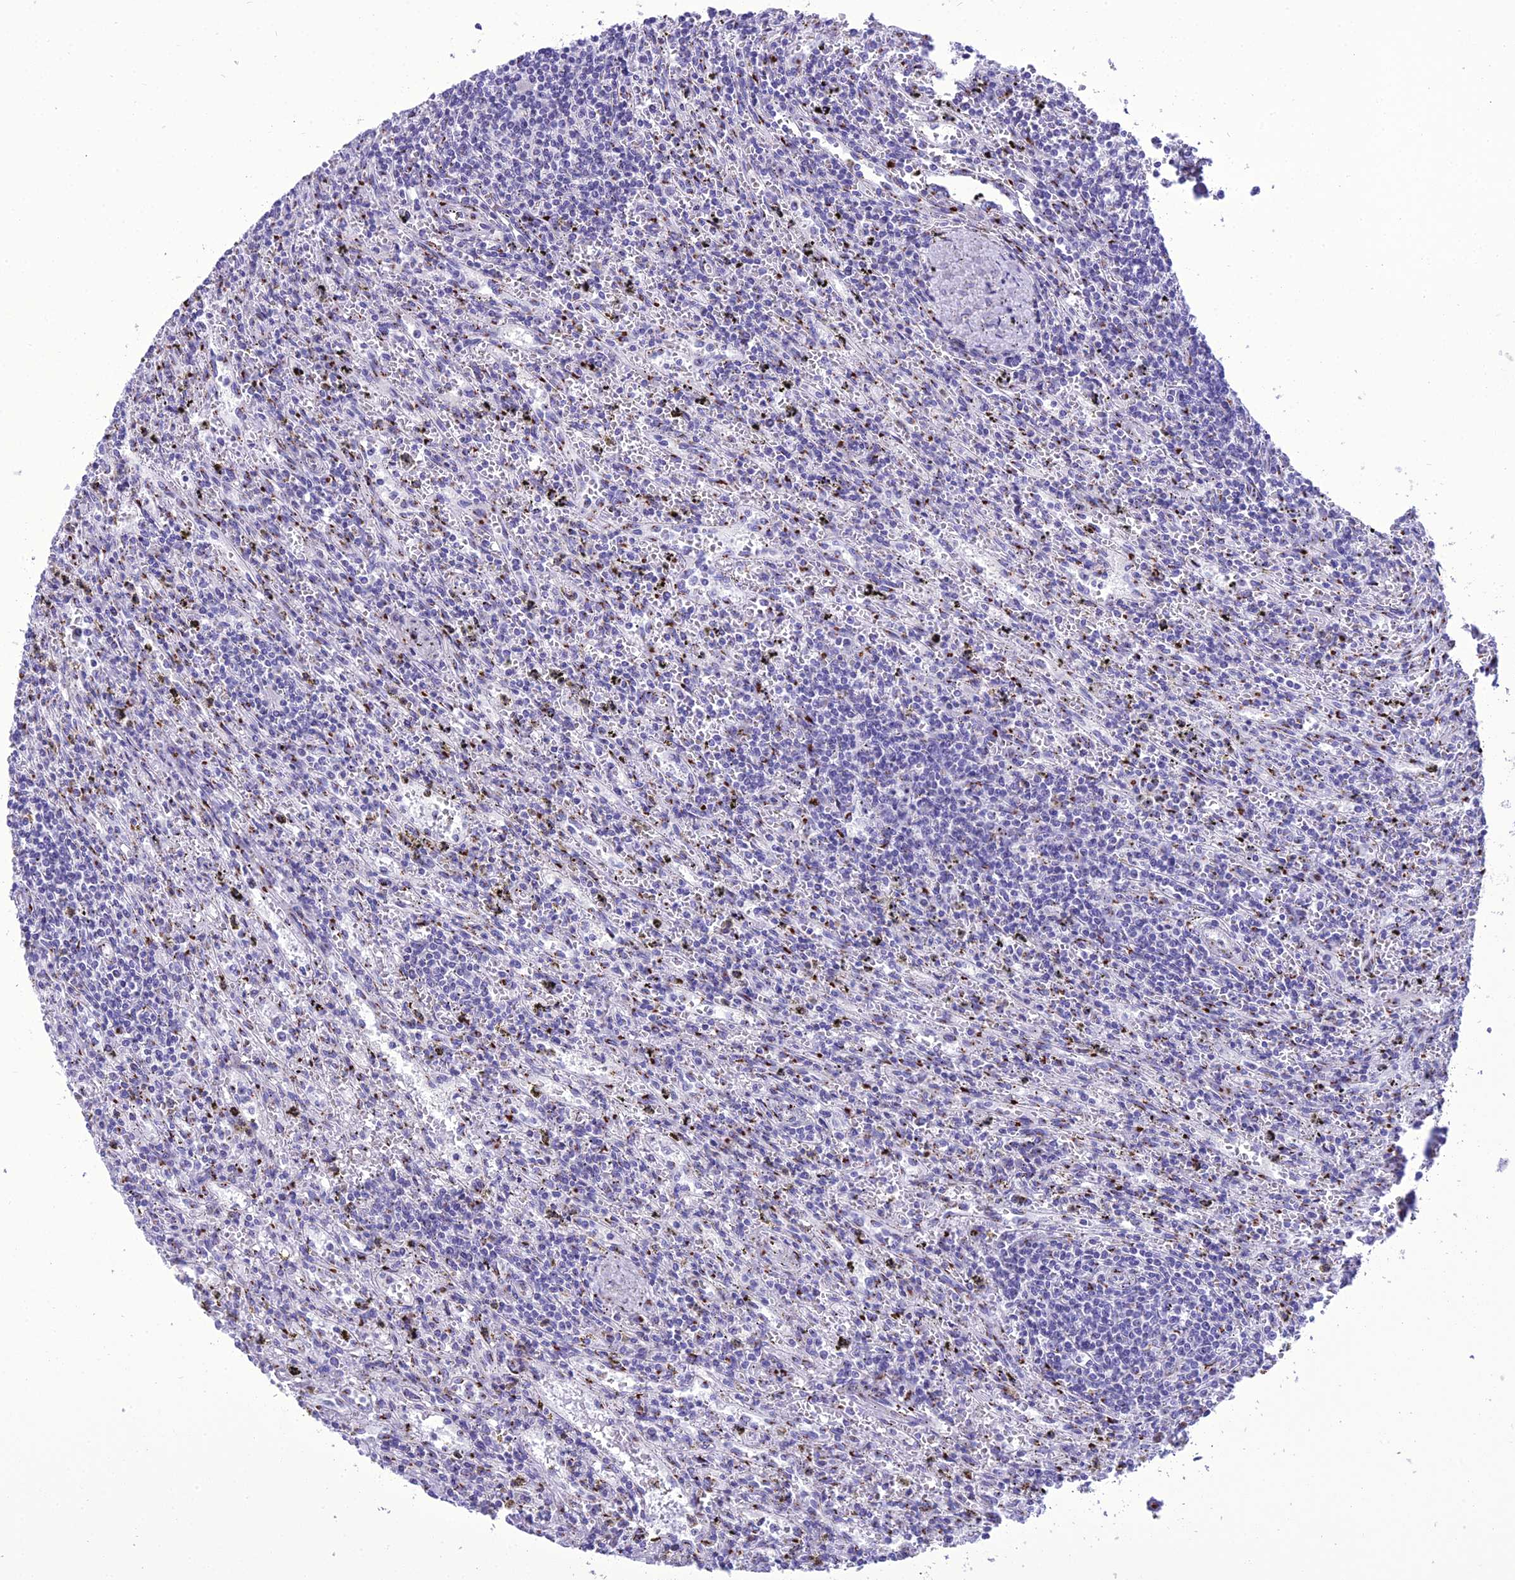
{"staining": {"intensity": "negative", "quantity": "none", "location": "none"}, "tissue": "lymphoma", "cell_type": "Tumor cells", "image_type": "cancer", "snomed": [{"axis": "morphology", "description": "Malignant lymphoma, non-Hodgkin's type, Low grade"}, {"axis": "topography", "description": "Spleen"}], "caption": "This is an immunohistochemistry (IHC) image of lymphoma. There is no positivity in tumor cells.", "gene": "GOLM2", "patient": {"sex": "male", "age": 76}}